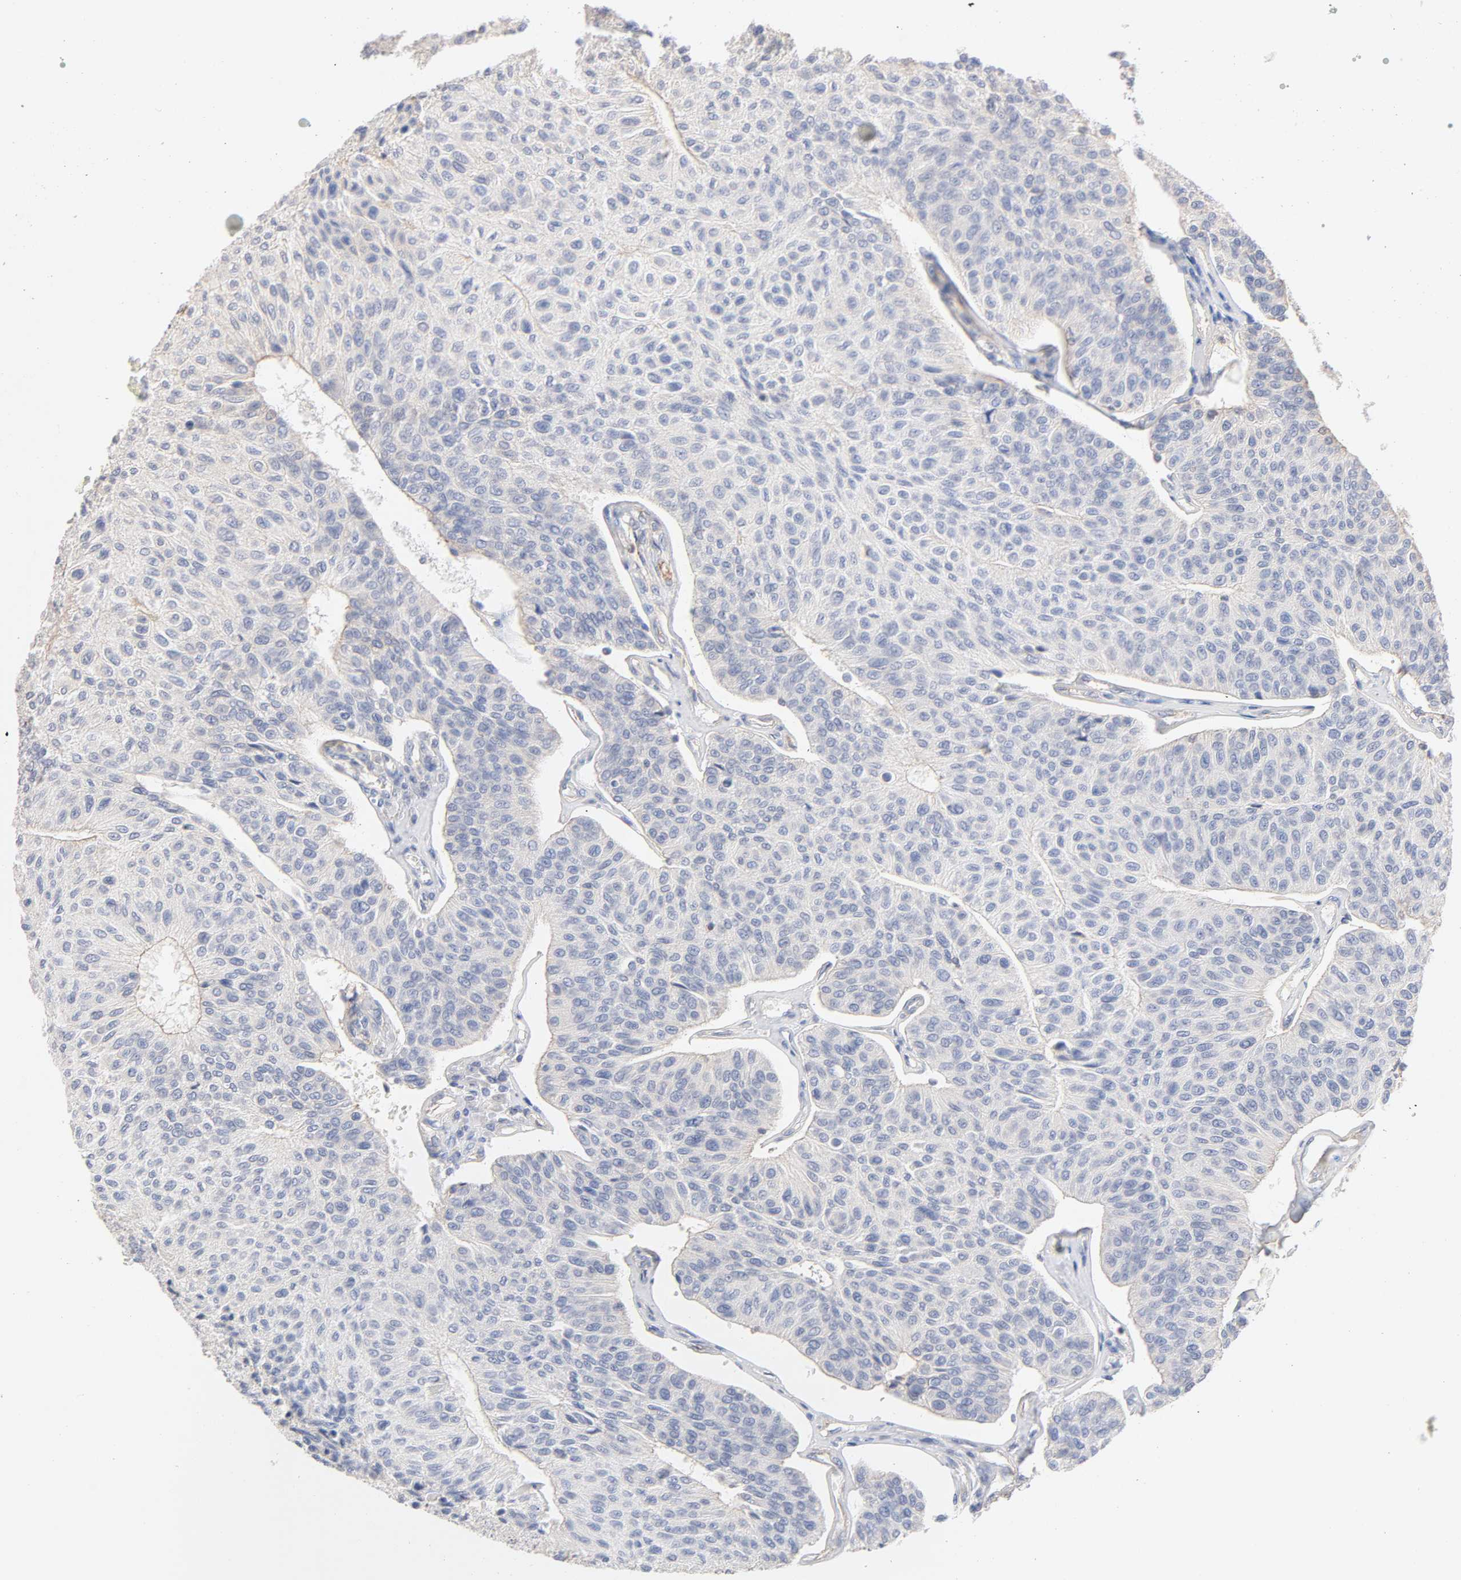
{"staining": {"intensity": "weak", "quantity": "25%-75%", "location": "cytoplasmic/membranous"}, "tissue": "urothelial cancer", "cell_type": "Tumor cells", "image_type": "cancer", "snomed": [{"axis": "morphology", "description": "Urothelial carcinoma, High grade"}, {"axis": "topography", "description": "Urinary bladder"}], "caption": "This is a micrograph of immunohistochemistry staining of high-grade urothelial carcinoma, which shows weak positivity in the cytoplasmic/membranous of tumor cells.", "gene": "STRN3", "patient": {"sex": "male", "age": 66}}